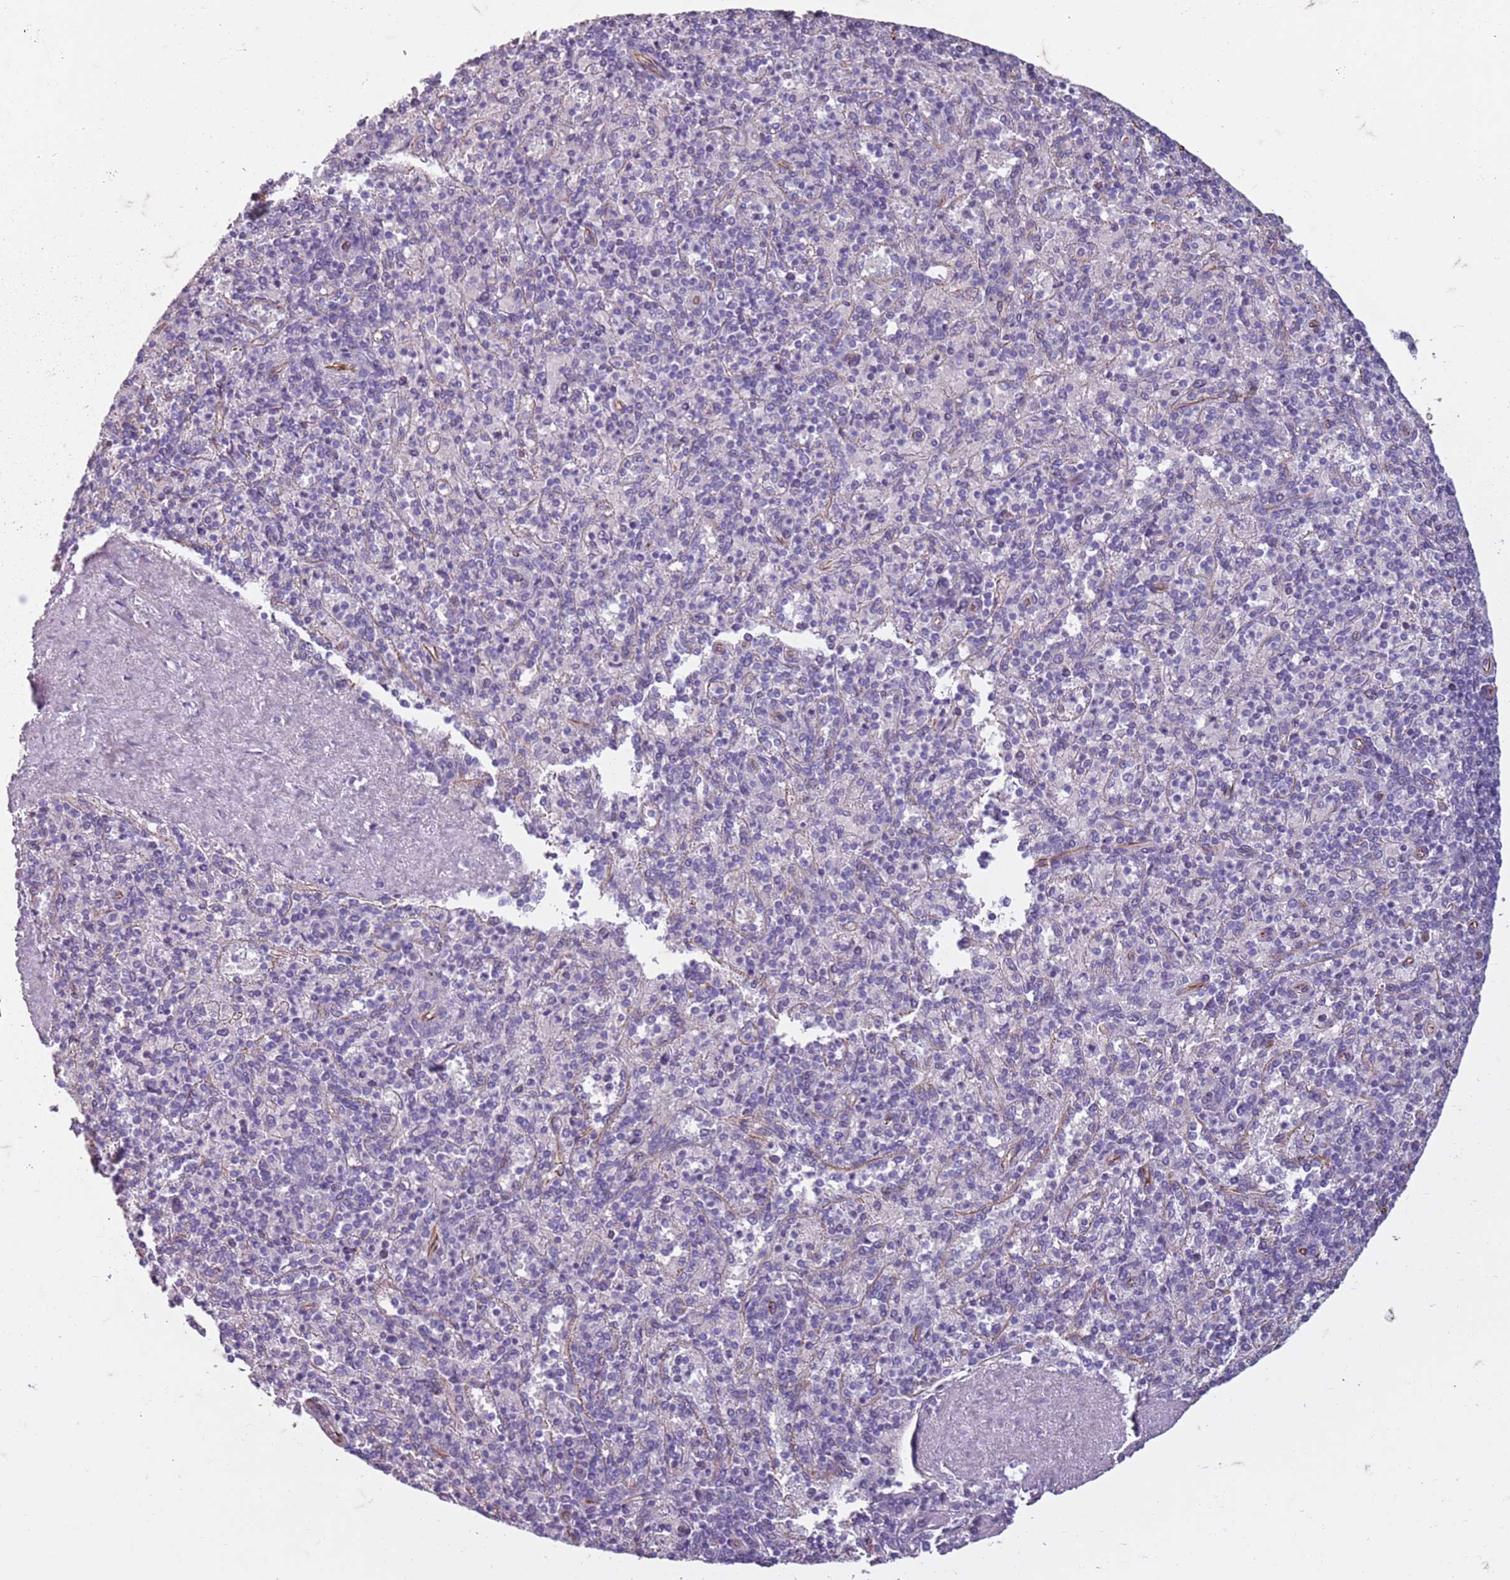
{"staining": {"intensity": "negative", "quantity": "none", "location": "none"}, "tissue": "spleen", "cell_type": "Cells in red pulp", "image_type": "normal", "snomed": [{"axis": "morphology", "description": "Normal tissue, NOS"}, {"axis": "topography", "description": "Spleen"}], "caption": "IHC micrograph of unremarkable spleen: human spleen stained with DAB reveals no significant protein expression in cells in red pulp. Nuclei are stained in blue.", "gene": "TAS2R38", "patient": {"sex": "male", "age": 82}}